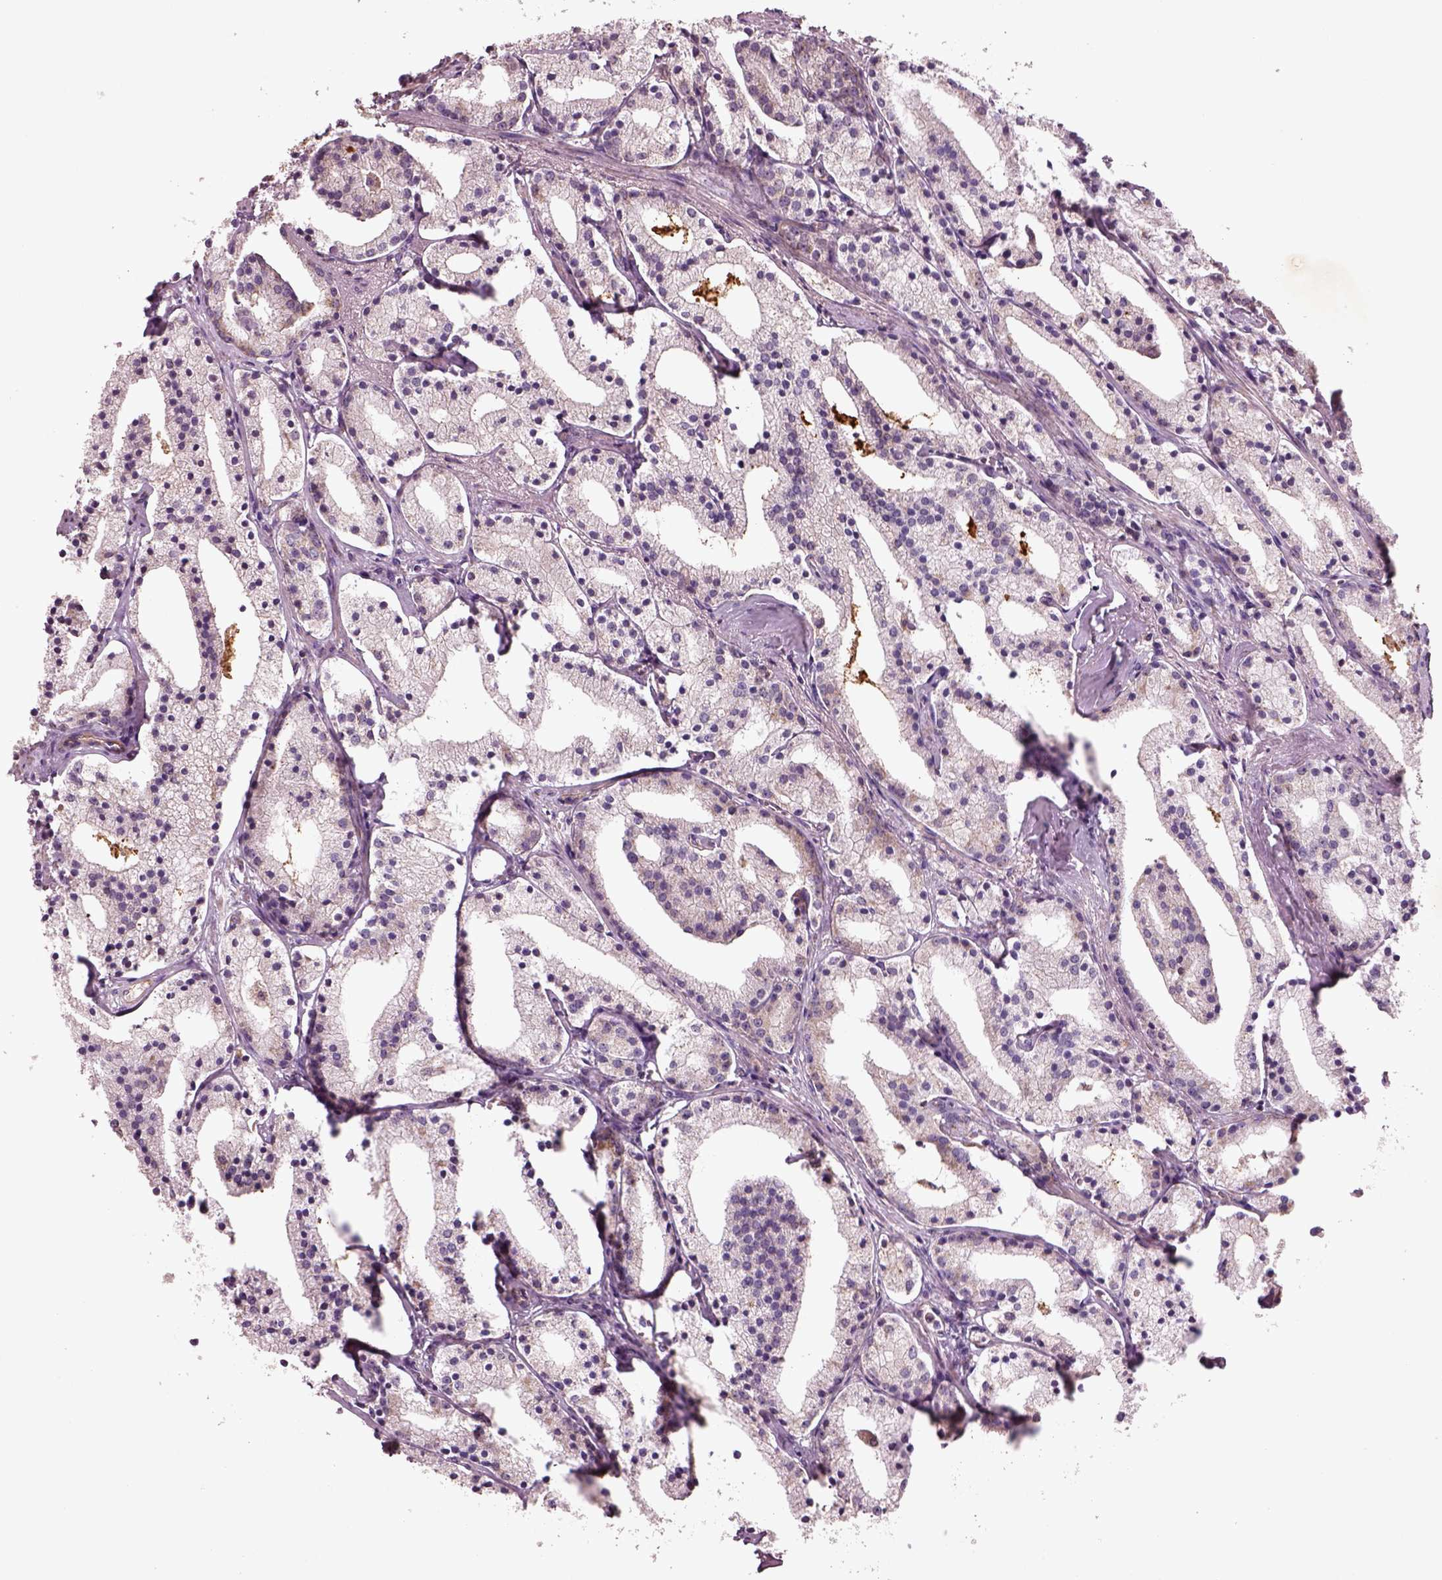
{"staining": {"intensity": "weak", "quantity": "<25%", "location": "cytoplasmic/membranous"}, "tissue": "prostate cancer", "cell_type": "Tumor cells", "image_type": "cancer", "snomed": [{"axis": "morphology", "description": "Adenocarcinoma, NOS"}, {"axis": "topography", "description": "Prostate"}], "caption": "Tumor cells show no significant protein positivity in prostate cancer.", "gene": "SLC25A5", "patient": {"sex": "male", "age": 69}}